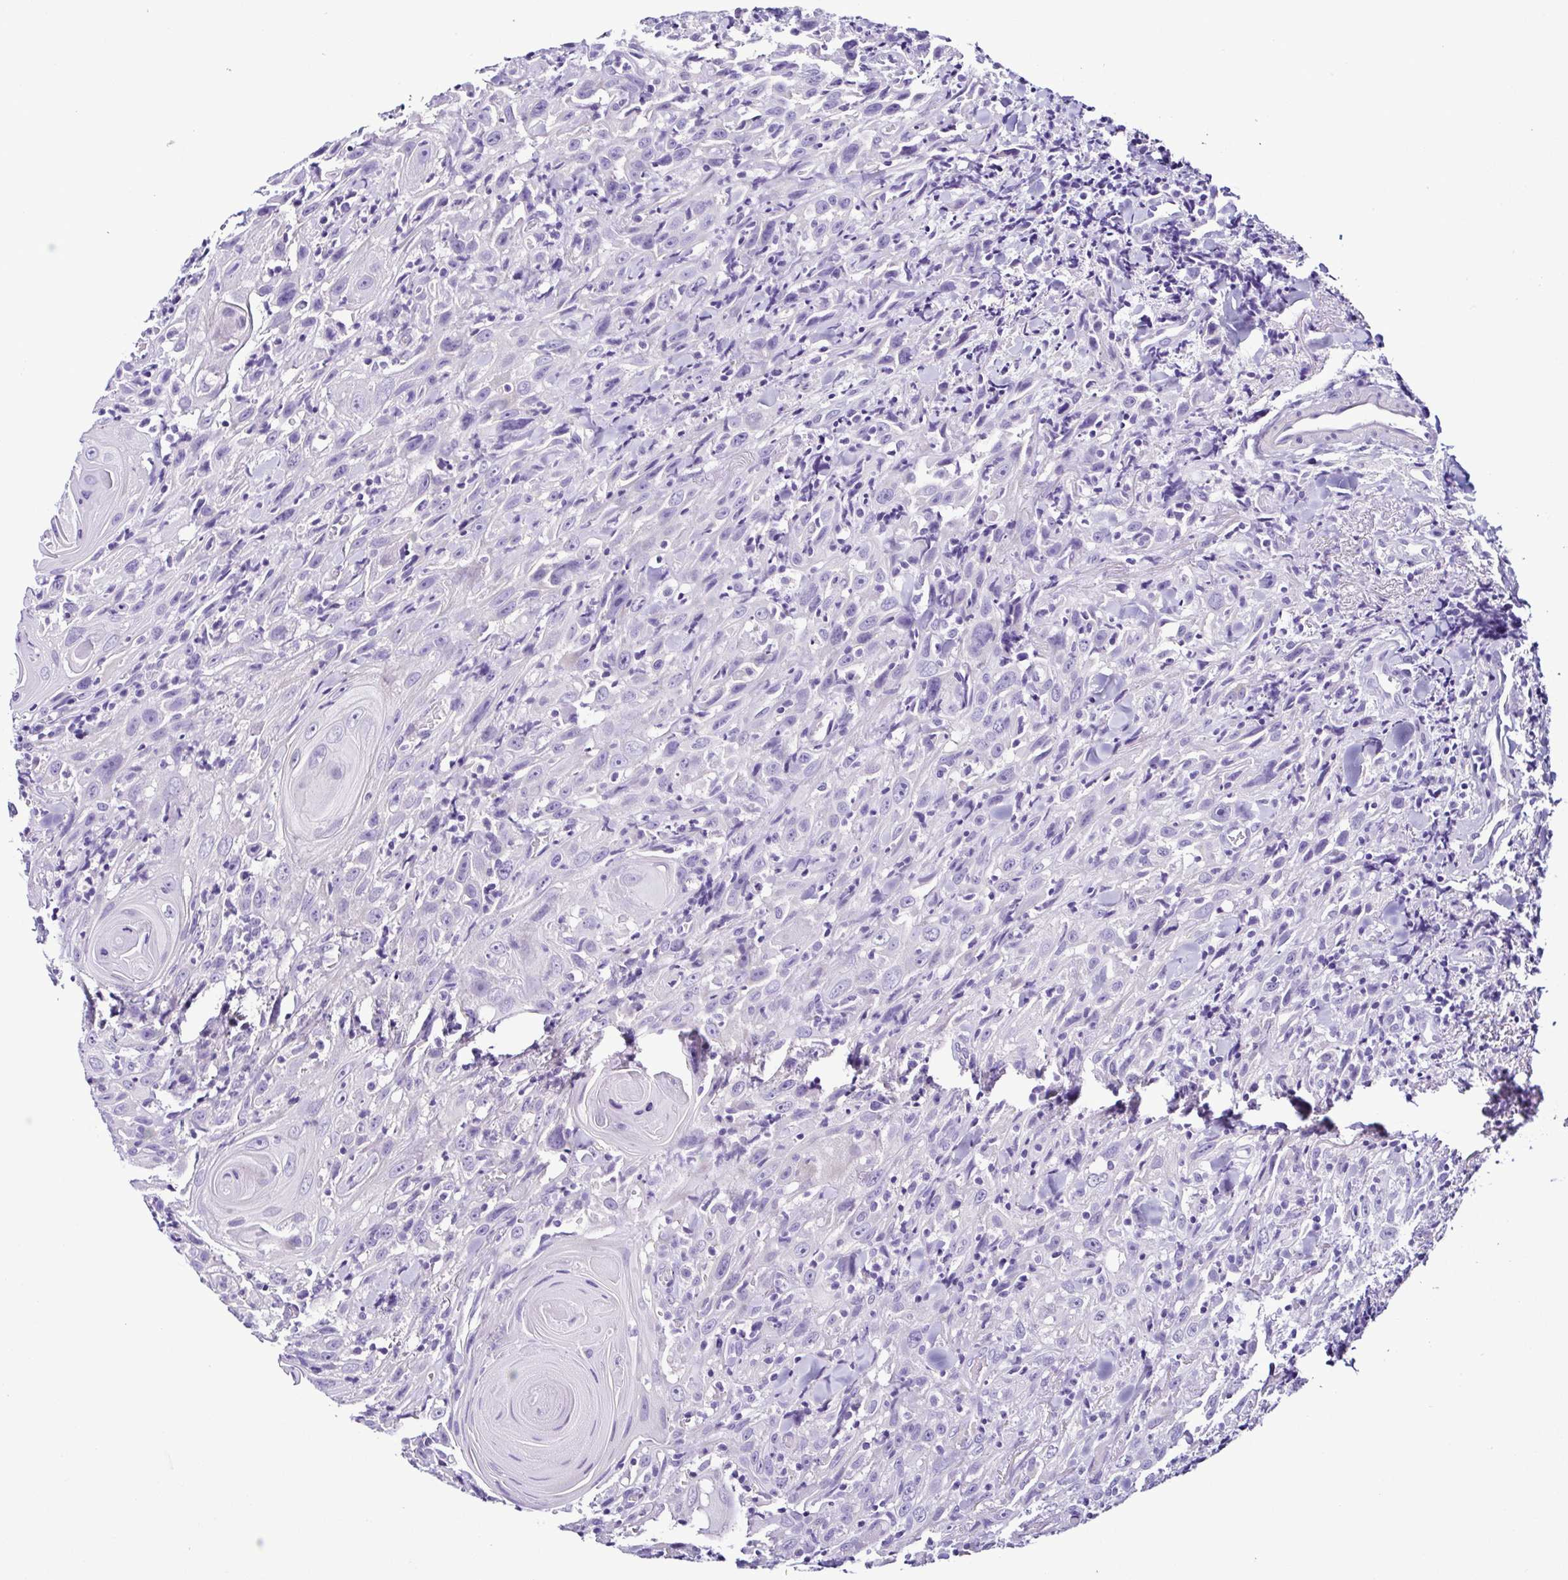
{"staining": {"intensity": "negative", "quantity": "none", "location": "none"}, "tissue": "head and neck cancer", "cell_type": "Tumor cells", "image_type": "cancer", "snomed": [{"axis": "morphology", "description": "Squamous cell carcinoma, NOS"}, {"axis": "topography", "description": "Head-Neck"}], "caption": "Head and neck cancer (squamous cell carcinoma) was stained to show a protein in brown. There is no significant positivity in tumor cells.", "gene": "SRL", "patient": {"sex": "female", "age": 95}}